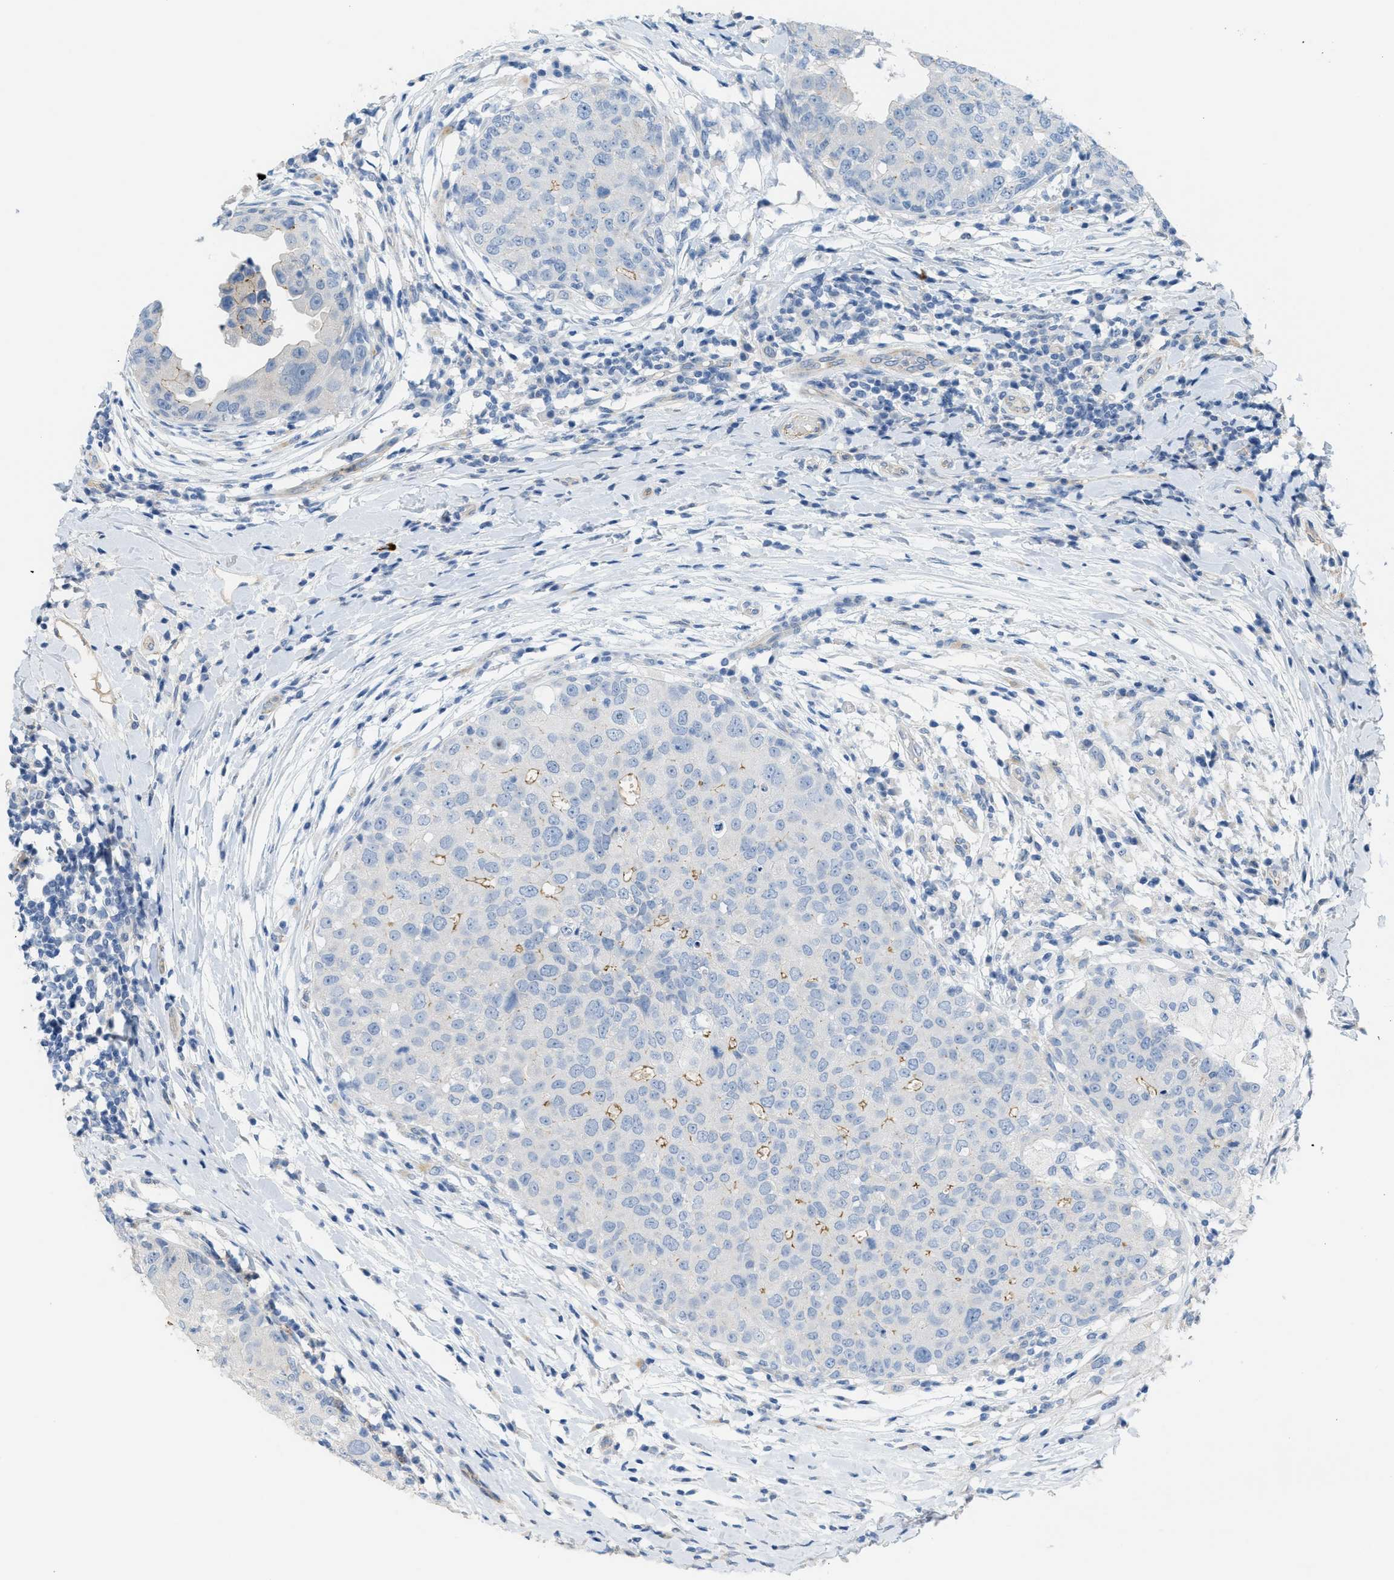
{"staining": {"intensity": "weak", "quantity": "<25%", "location": "cytoplasmic/membranous"}, "tissue": "breast cancer", "cell_type": "Tumor cells", "image_type": "cancer", "snomed": [{"axis": "morphology", "description": "Duct carcinoma"}, {"axis": "topography", "description": "Breast"}], "caption": "IHC image of neoplastic tissue: human breast intraductal carcinoma stained with DAB reveals no significant protein staining in tumor cells. (DAB (3,3'-diaminobenzidine) immunohistochemistry, high magnification).", "gene": "CRB3", "patient": {"sex": "female", "age": 27}}